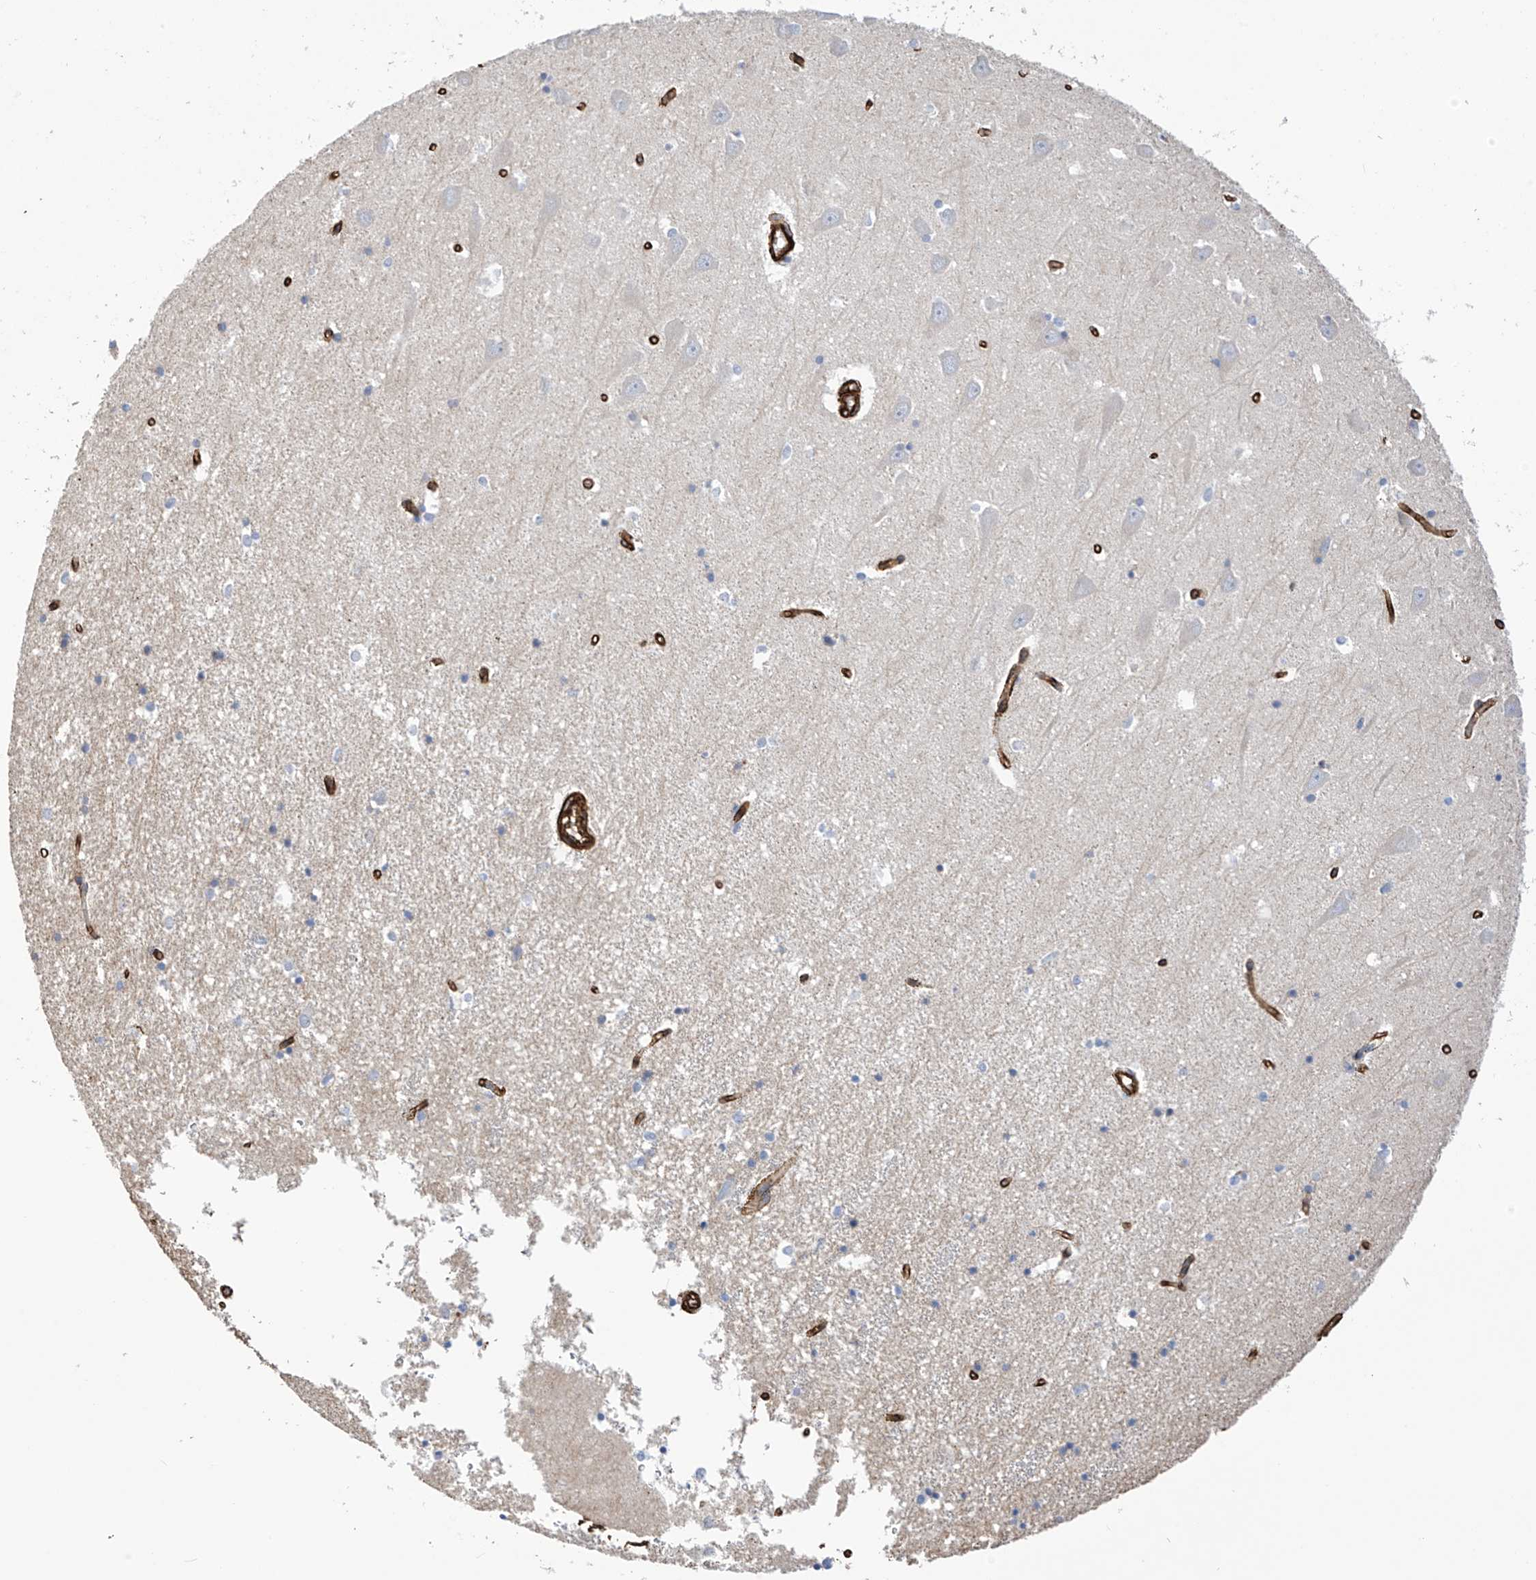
{"staining": {"intensity": "negative", "quantity": "none", "location": "none"}, "tissue": "hippocampus", "cell_type": "Glial cells", "image_type": "normal", "snomed": [{"axis": "morphology", "description": "Normal tissue, NOS"}, {"axis": "topography", "description": "Hippocampus"}], "caption": "This is an IHC image of benign human hippocampus. There is no staining in glial cells.", "gene": "UBTD1", "patient": {"sex": "male", "age": 70}}